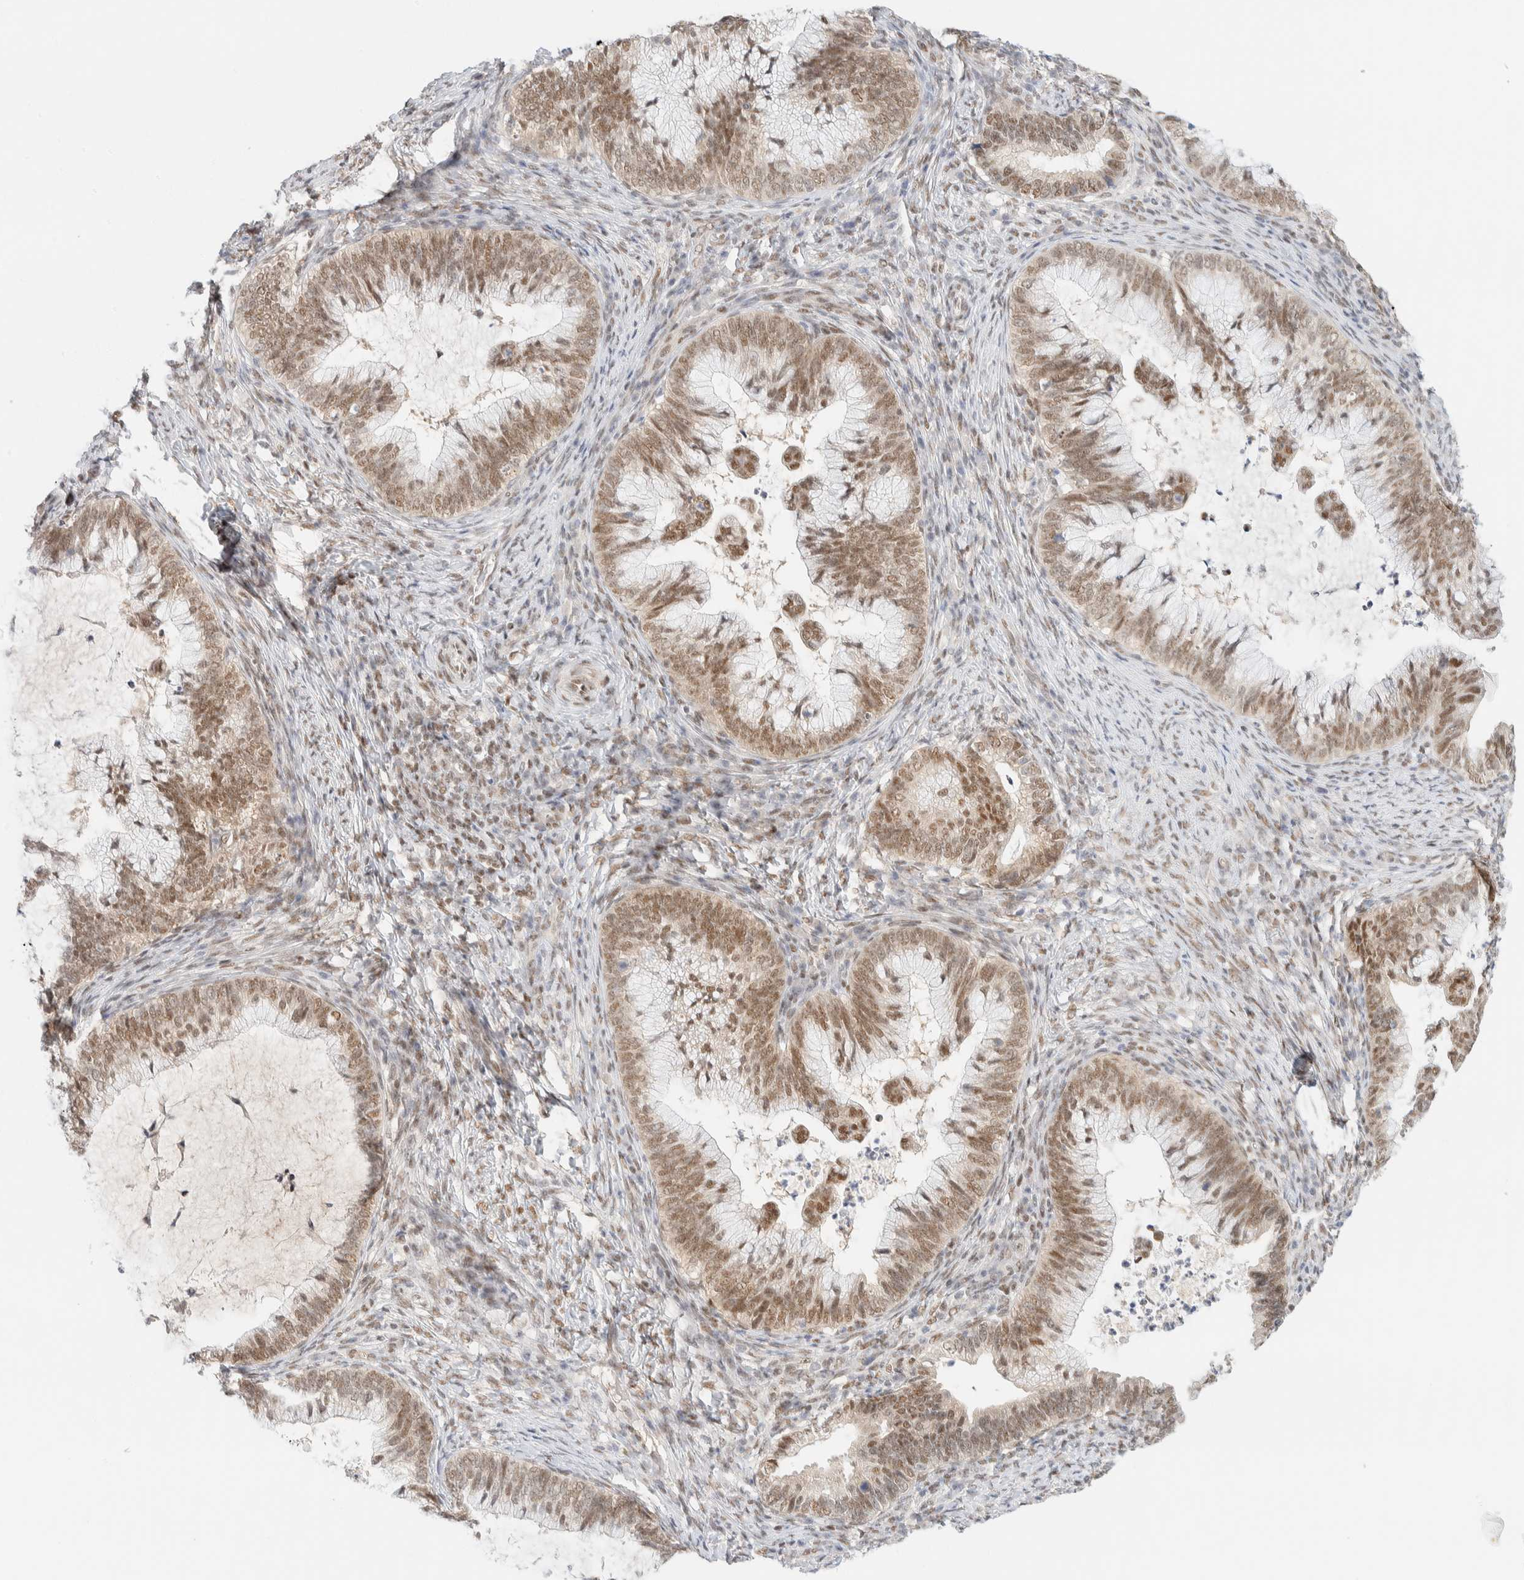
{"staining": {"intensity": "moderate", "quantity": ">75%", "location": "nuclear"}, "tissue": "cervical cancer", "cell_type": "Tumor cells", "image_type": "cancer", "snomed": [{"axis": "morphology", "description": "Adenocarcinoma, NOS"}, {"axis": "topography", "description": "Cervix"}], "caption": "IHC of cervical cancer displays medium levels of moderate nuclear expression in approximately >75% of tumor cells.", "gene": "PYGO2", "patient": {"sex": "female", "age": 36}}